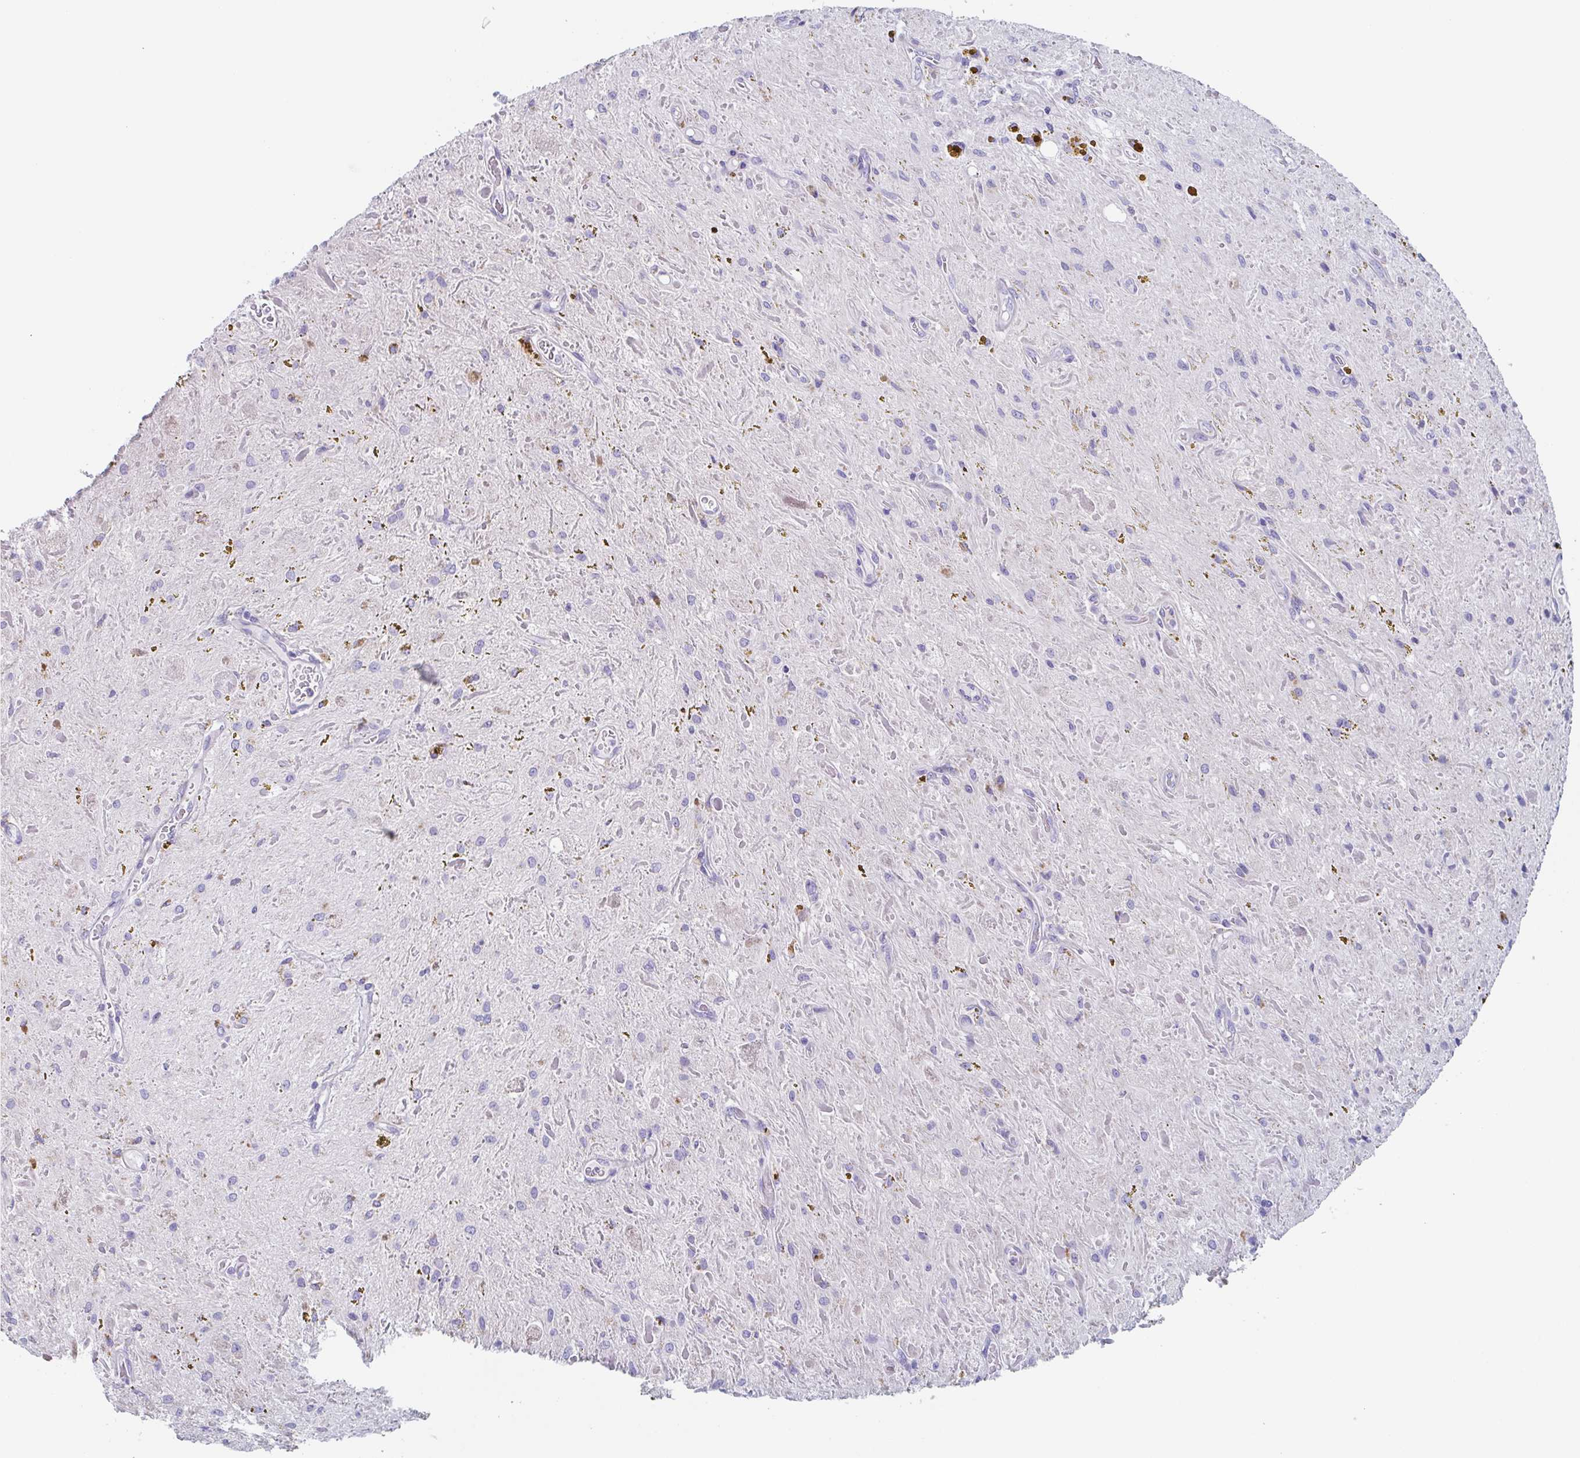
{"staining": {"intensity": "negative", "quantity": "none", "location": "none"}, "tissue": "glioma", "cell_type": "Tumor cells", "image_type": "cancer", "snomed": [{"axis": "morphology", "description": "Glioma, malignant, Low grade"}, {"axis": "topography", "description": "Cerebellum"}], "caption": "DAB immunohistochemical staining of human glioma reveals no significant staining in tumor cells.", "gene": "LYRM2", "patient": {"sex": "female", "age": 14}}